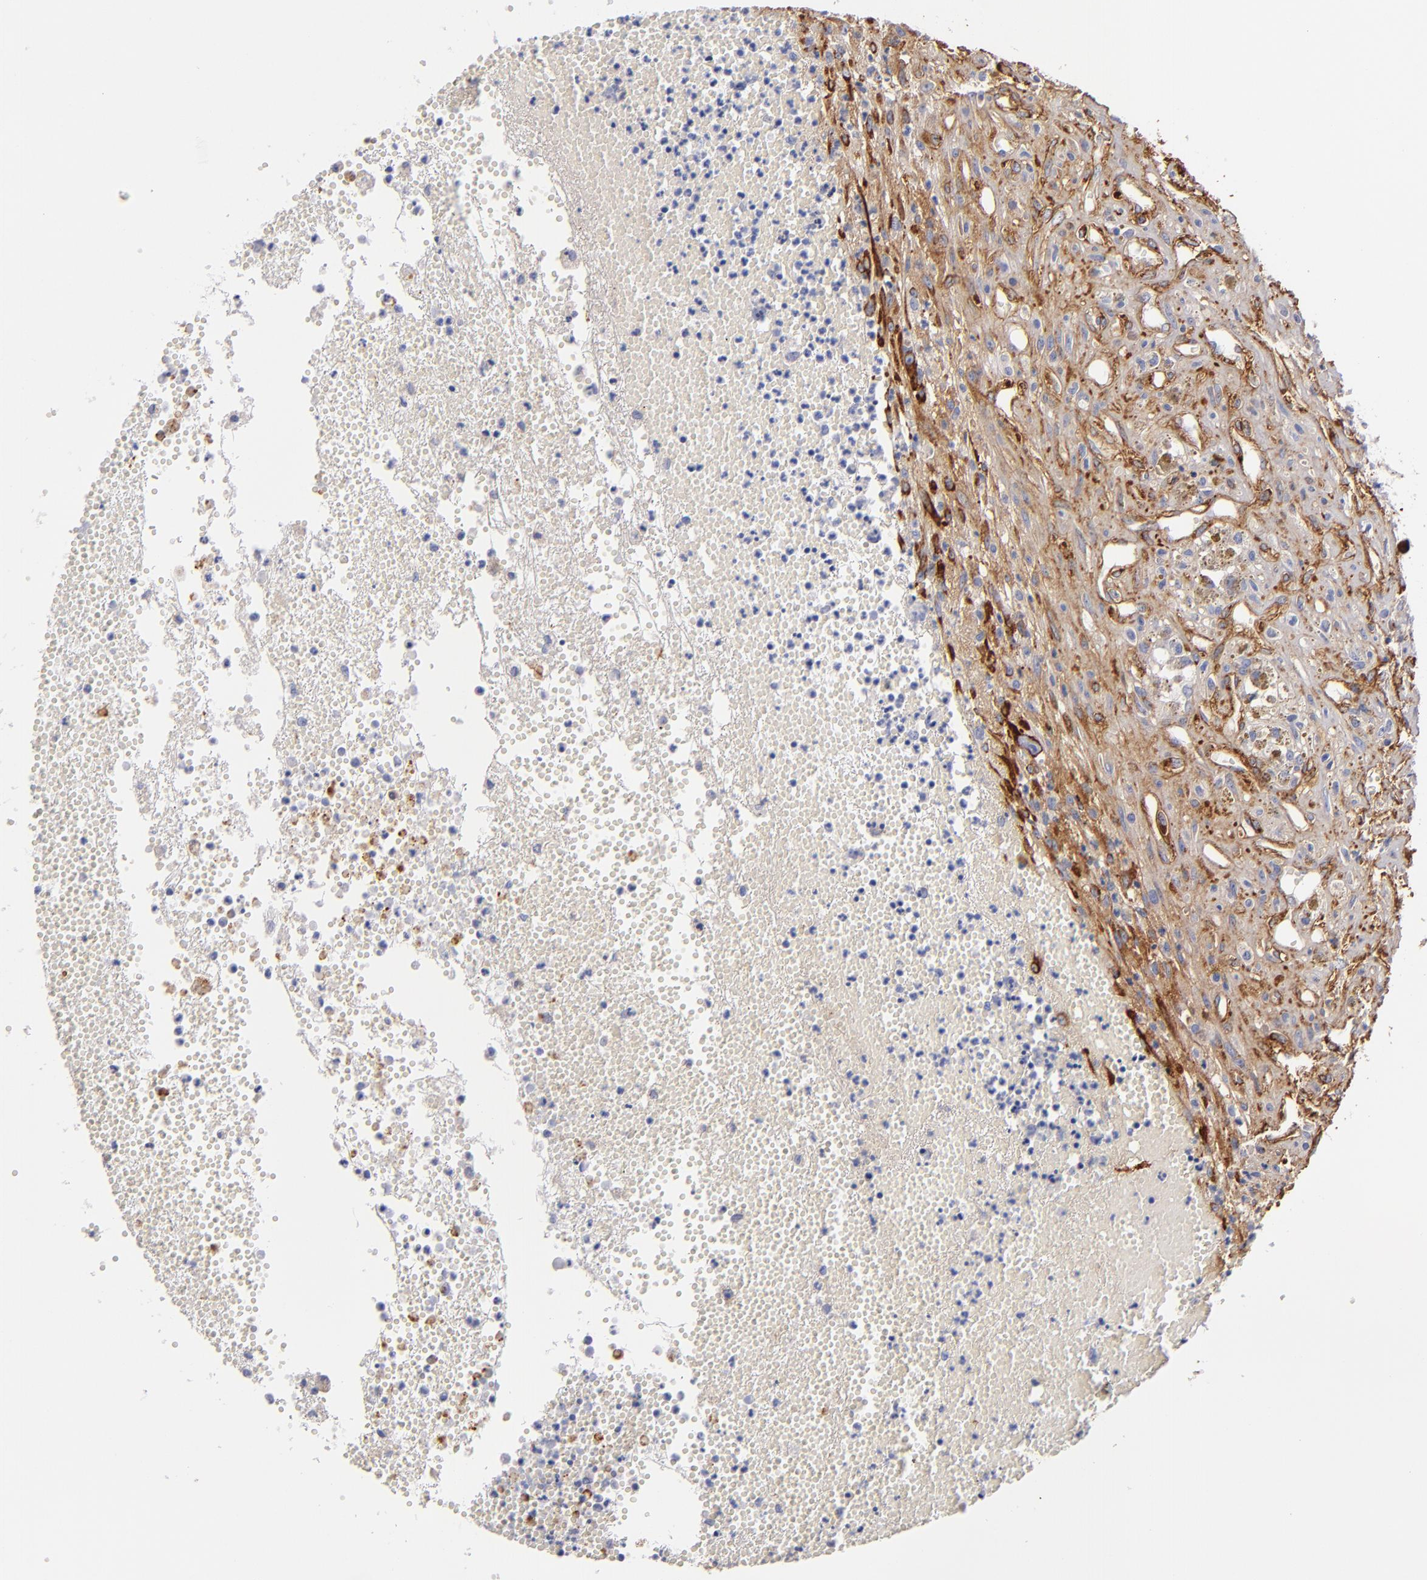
{"staining": {"intensity": "weak", "quantity": "<25%", "location": "cytoplasmic/membranous"}, "tissue": "glioma", "cell_type": "Tumor cells", "image_type": "cancer", "snomed": [{"axis": "morphology", "description": "Glioma, malignant, High grade"}, {"axis": "topography", "description": "Brain"}], "caption": "A high-resolution micrograph shows IHC staining of glioma, which reveals no significant expression in tumor cells.", "gene": "LAMC1", "patient": {"sex": "male", "age": 66}}